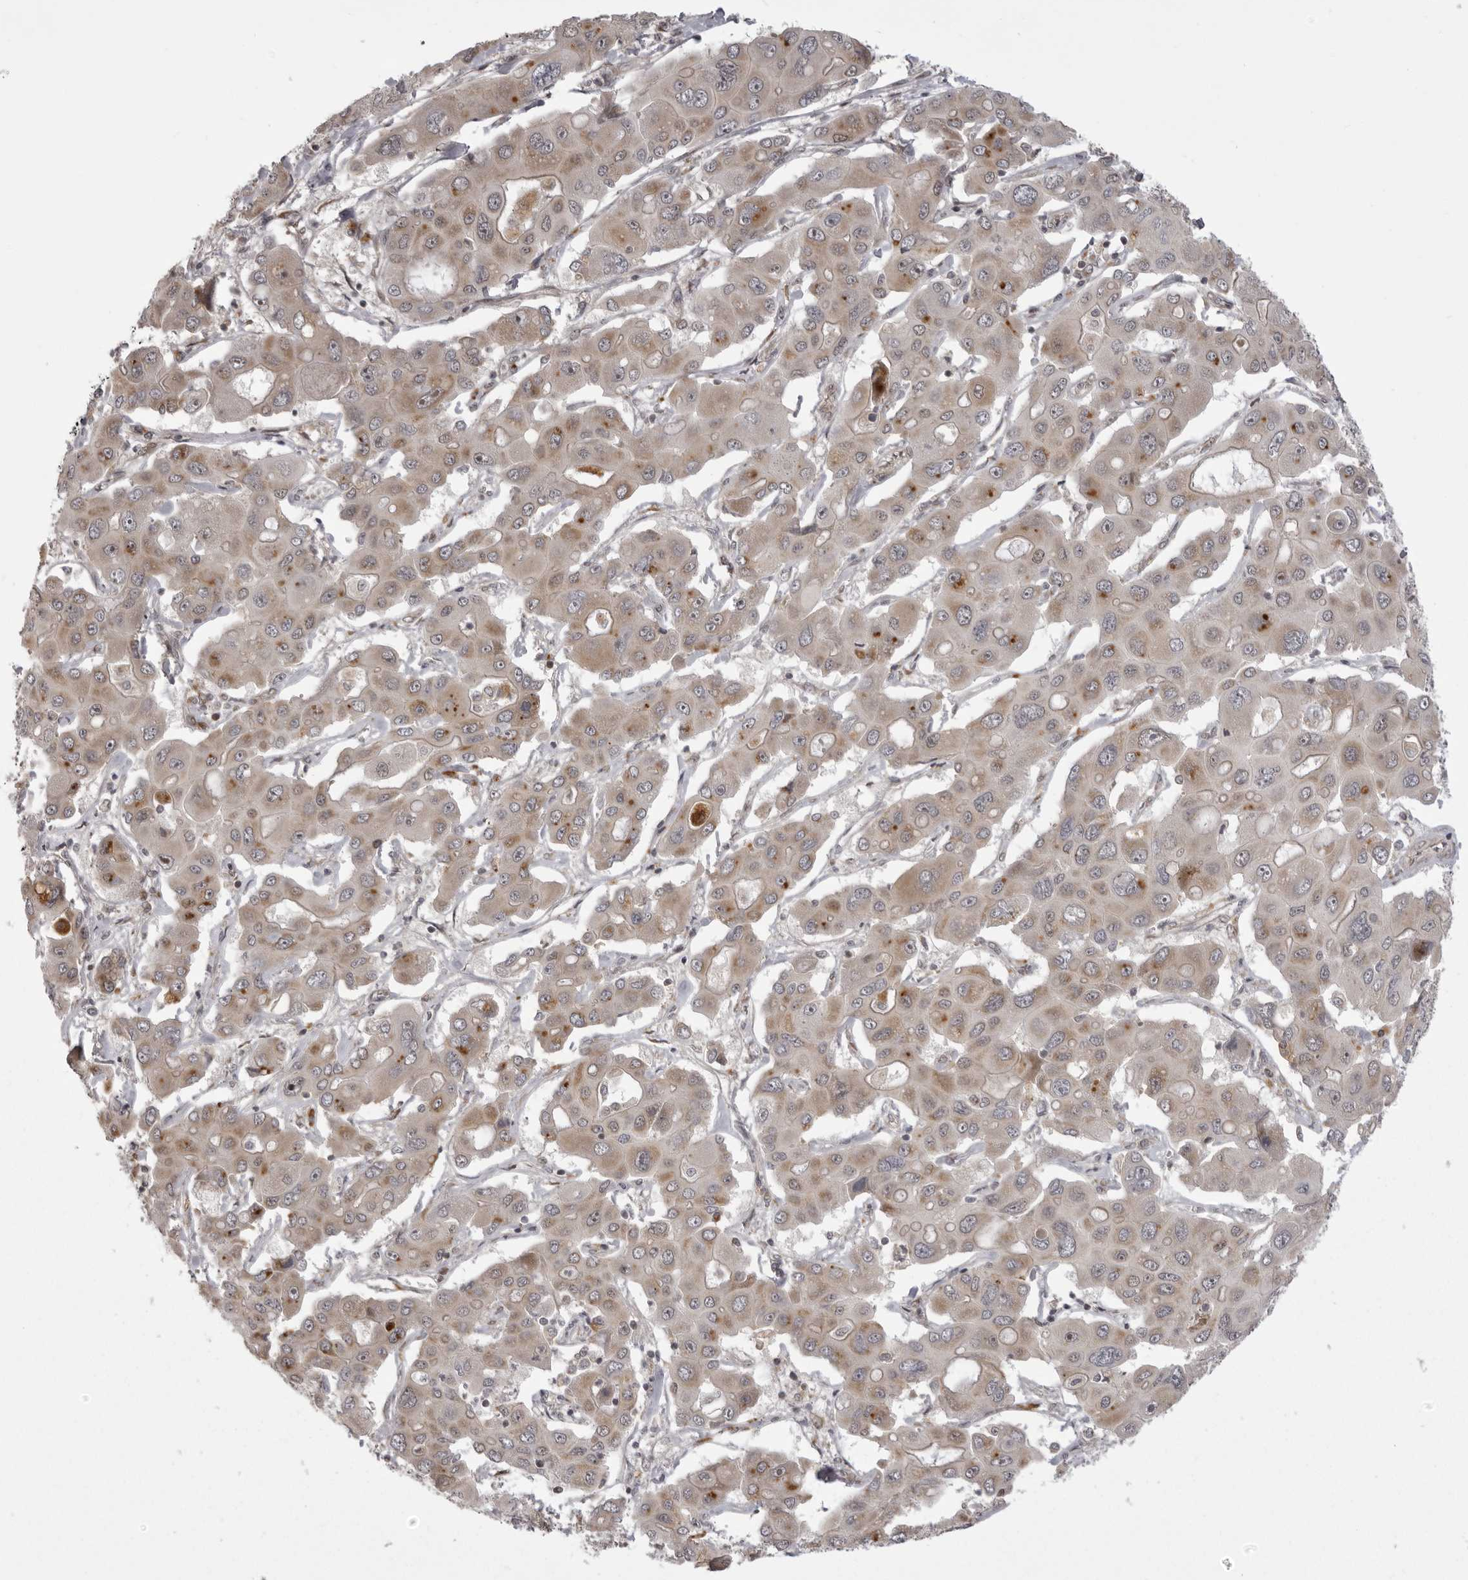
{"staining": {"intensity": "moderate", "quantity": "<25%", "location": "cytoplasmic/membranous"}, "tissue": "liver cancer", "cell_type": "Tumor cells", "image_type": "cancer", "snomed": [{"axis": "morphology", "description": "Cholangiocarcinoma"}, {"axis": "topography", "description": "Liver"}], "caption": "There is low levels of moderate cytoplasmic/membranous positivity in tumor cells of cholangiocarcinoma (liver), as demonstrated by immunohistochemical staining (brown color).", "gene": "C1orf109", "patient": {"sex": "male", "age": 67}}